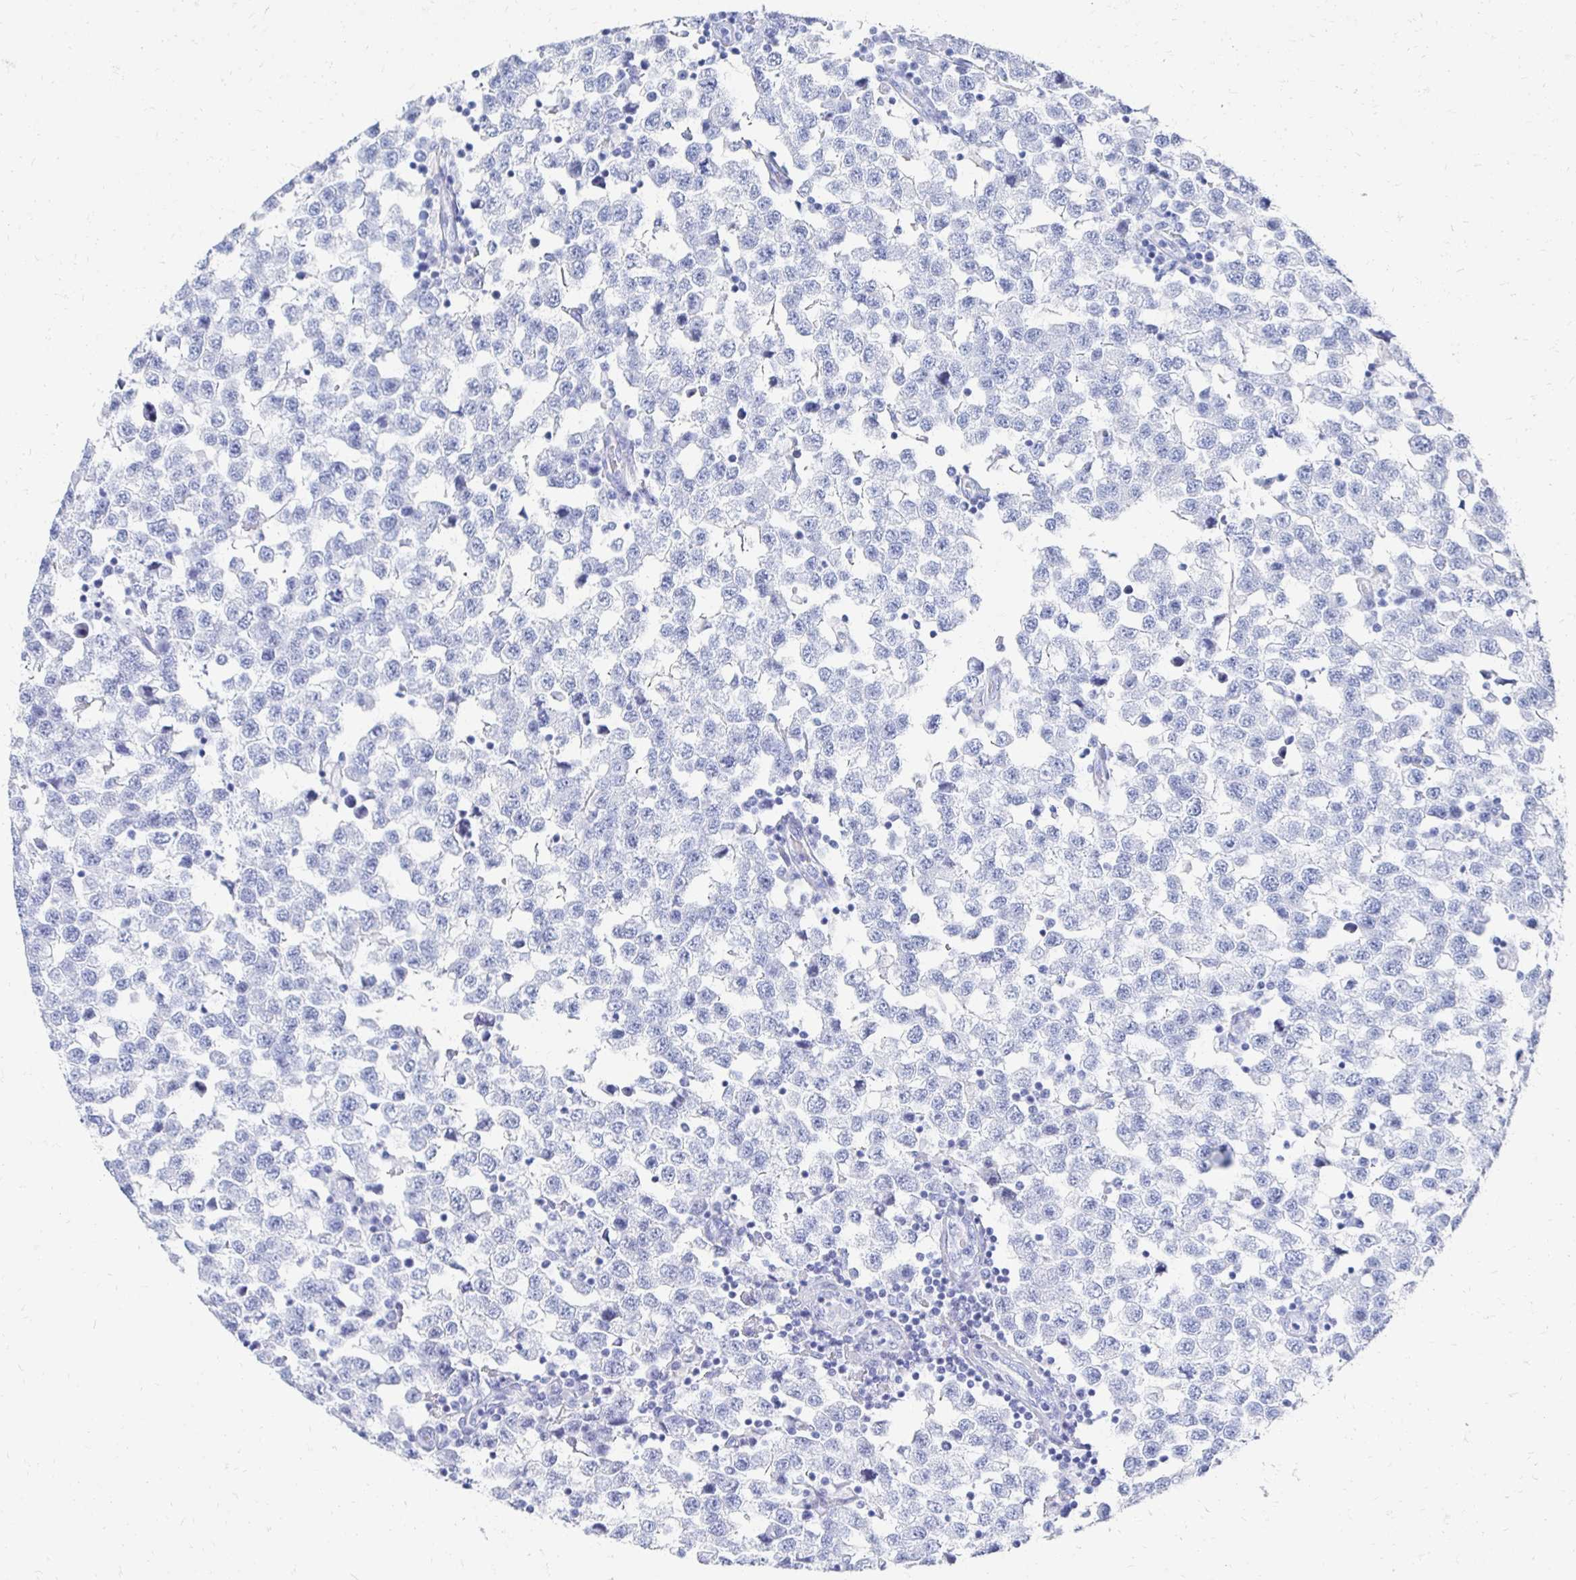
{"staining": {"intensity": "negative", "quantity": "none", "location": "none"}, "tissue": "testis cancer", "cell_type": "Tumor cells", "image_type": "cancer", "snomed": [{"axis": "morphology", "description": "Seminoma, NOS"}, {"axis": "topography", "description": "Testis"}], "caption": "High power microscopy histopathology image of an immunohistochemistry (IHC) micrograph of seminoma (testis), revealing no significant staining in tumor cells.", "gene": "CST6", "patient": {"sex": "male", "age": 34}}